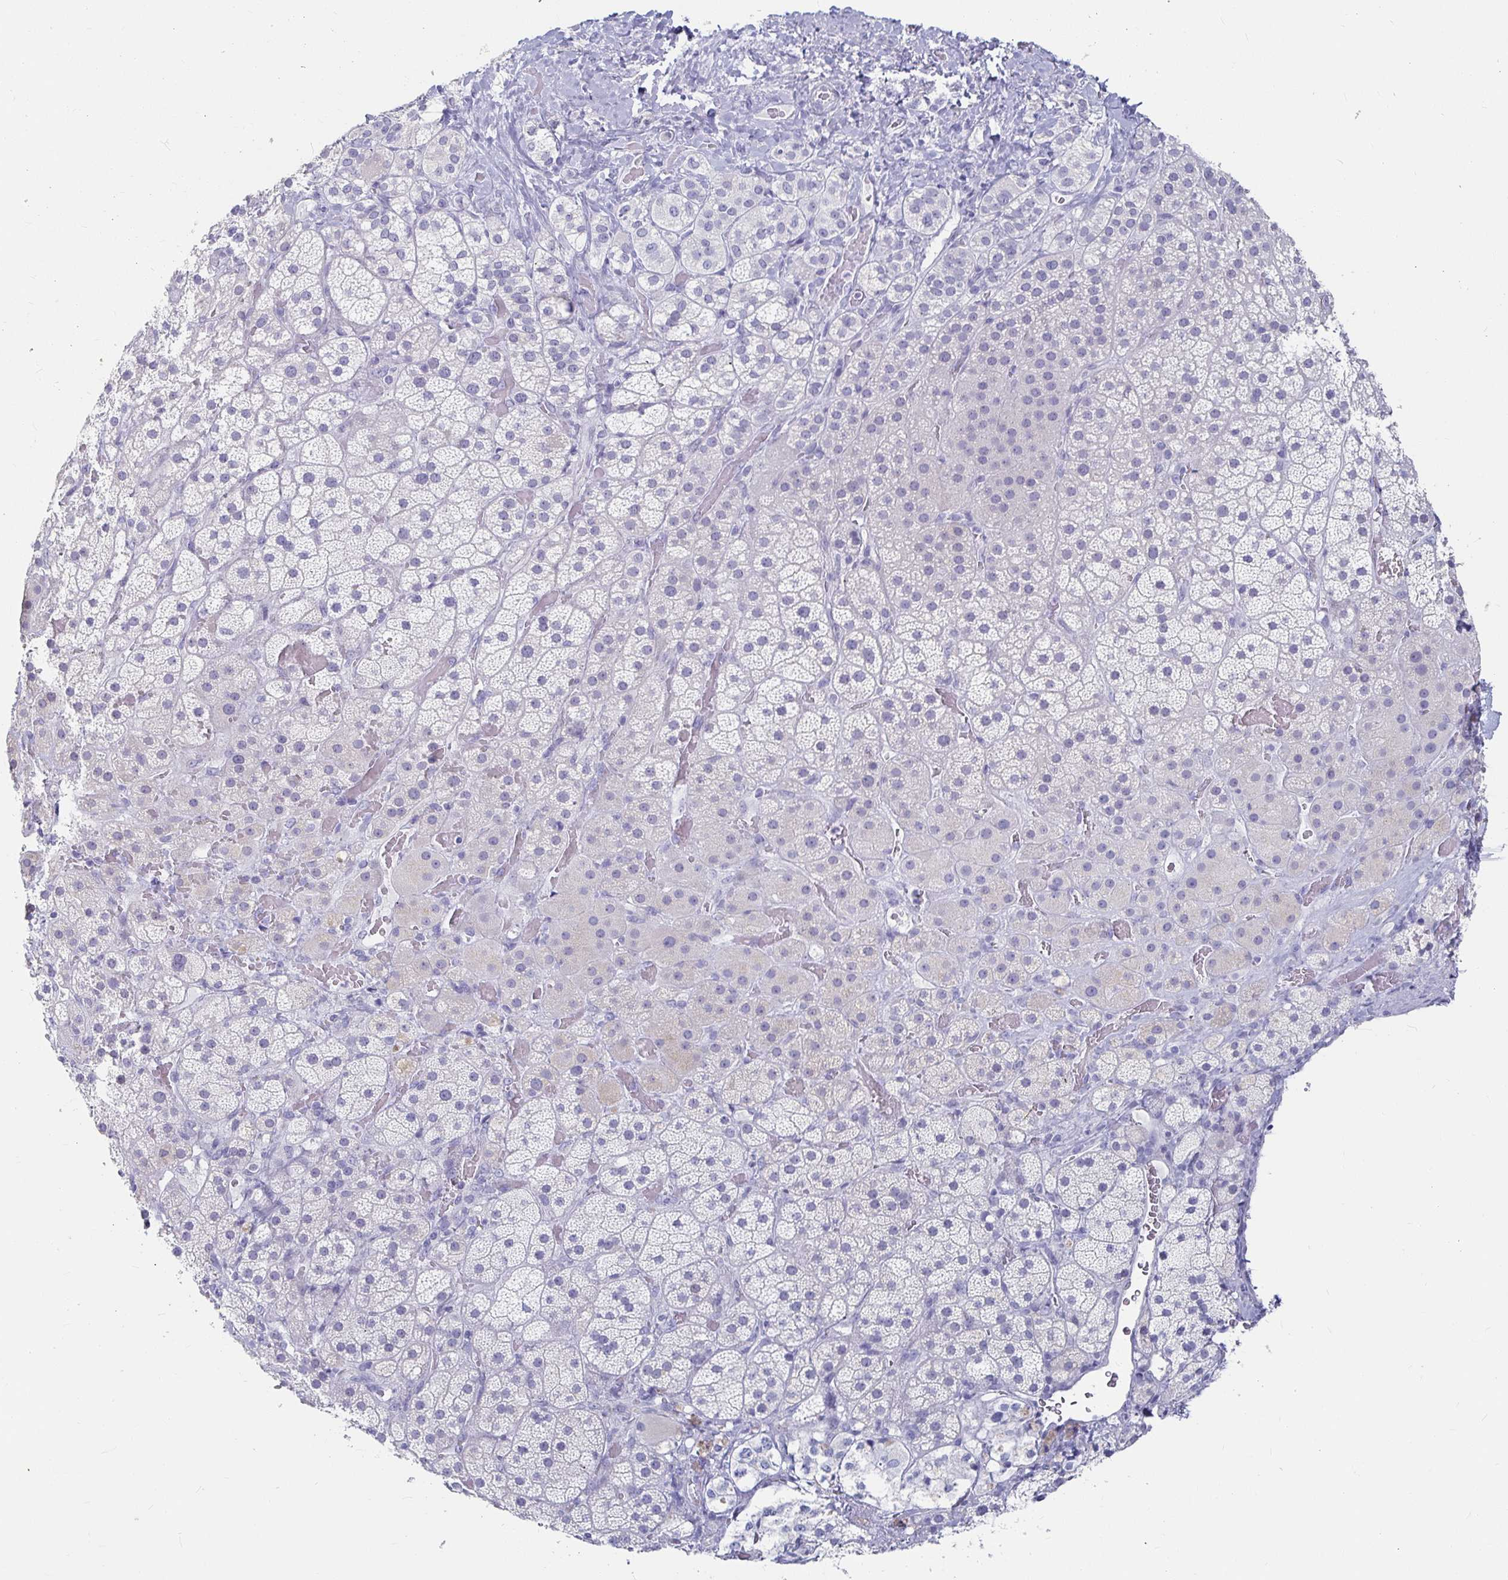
{"staining": {"intensity": "negative", "quantity": "none", "location": "none"}, "tissue": "adrenal gland", "cell_type": "Glandular cells", "image_type": "normal", "snomed": [{"axis": "morphology", "description": "Normal tissue, NOS"}, {"axis": "topography", "description": "Adrenal gland"}], "caption": "Immunohistochemical staining of normal adrenal gland reveals no significant staining in glandular cells. (Stains: DAB IHC with hematoxylin counter stain, Microscopy: brightfield microscopy at high magnification).", "gene": "CA9", "patient": {"sex": "male", "age": 57}}